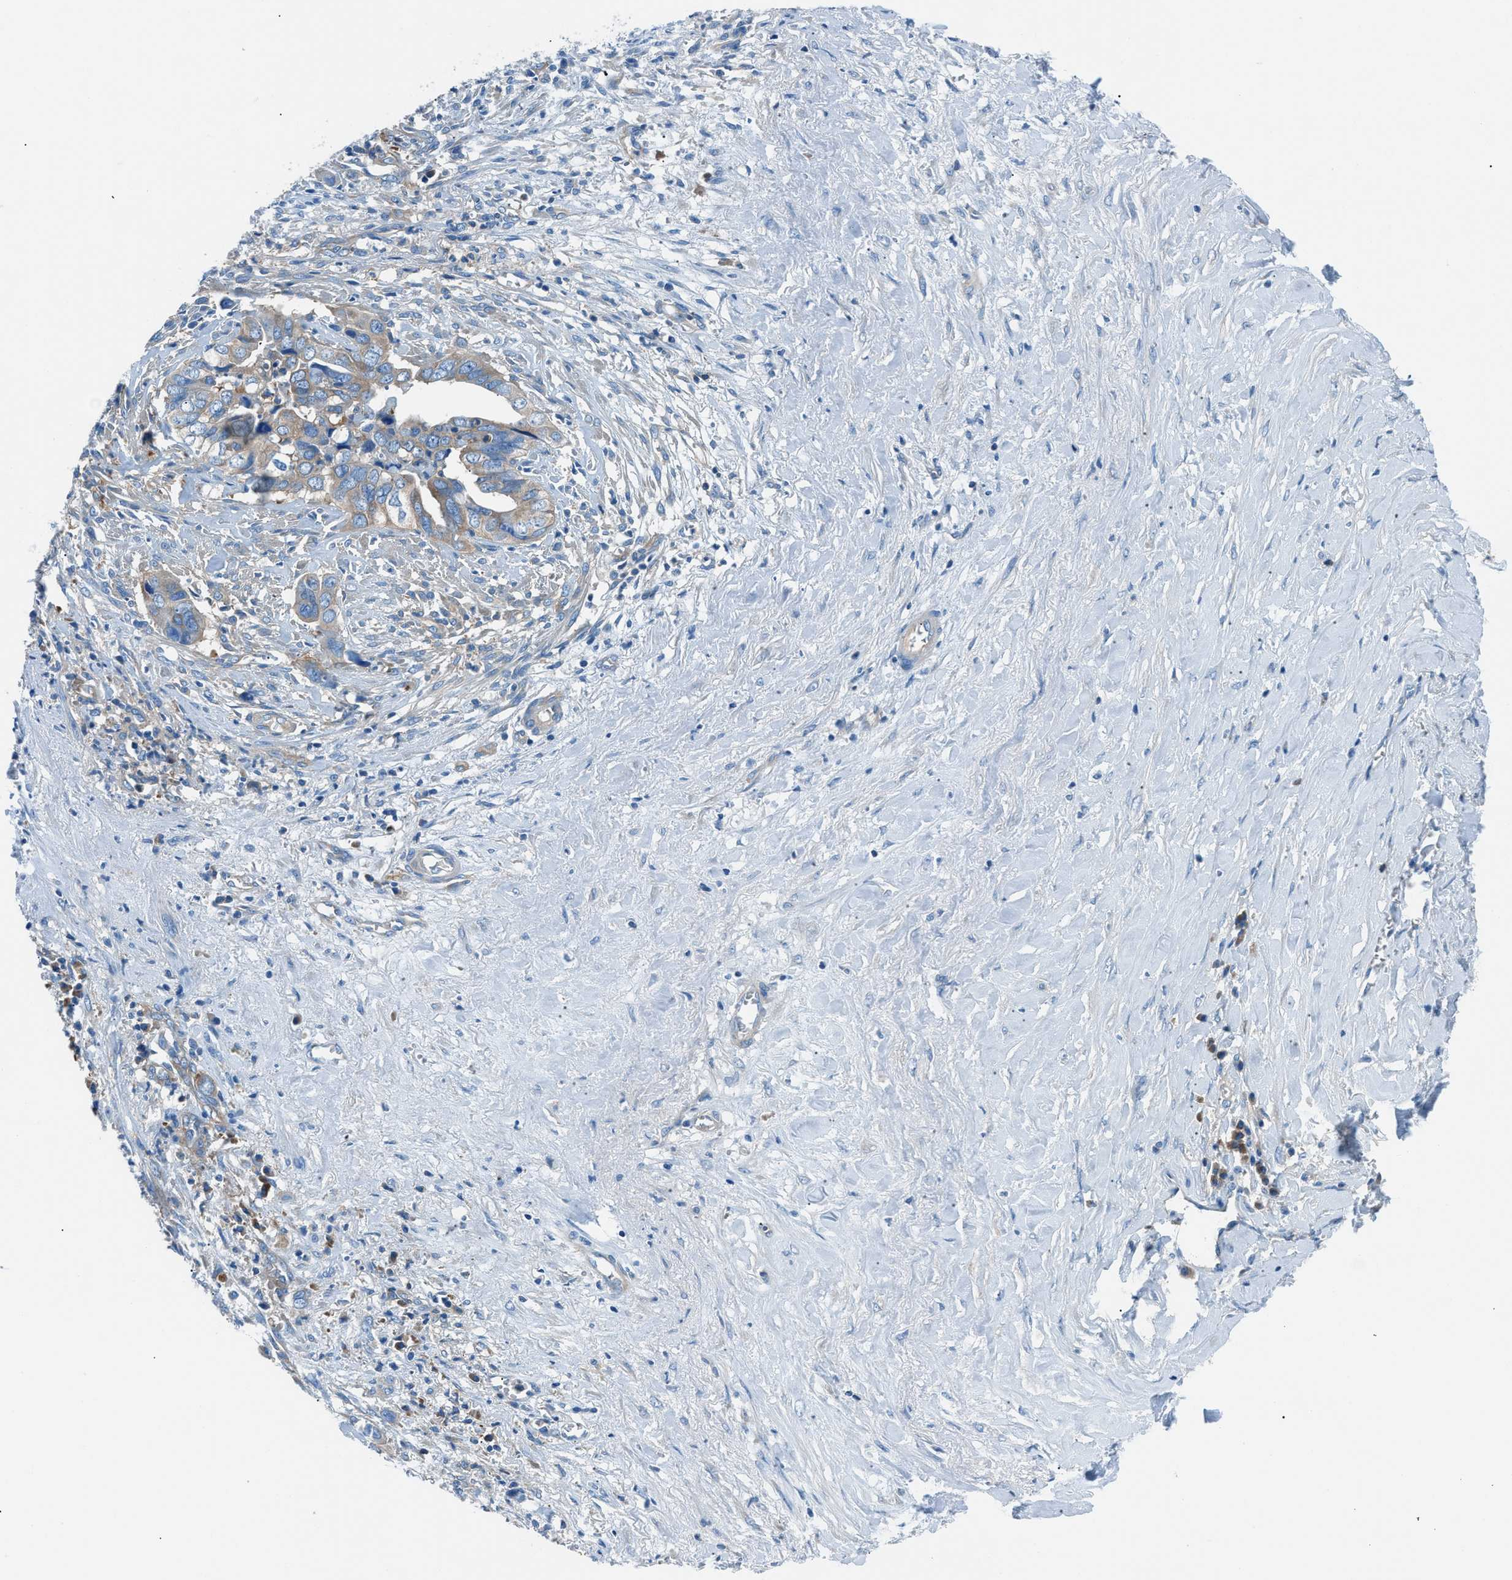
{"staining": {"intensity": "weak", "quantity": "25%-75%", "location": "cytoplasmic/membranous"}, "tissue": "liver cancer", "cell_type": "Tumor cells", "image_type": "cancer", "snomed": [{"axis": "morphology", "description": "Cholangiocarcinoma"}, {"axis": "topography", "description": "Liver"}], "caption": "A photomicrograph of liver cancer stained for a protein reveals weak cytoplasmic/membranous brown staining in tumor cells.", "gene": "SARS1", "patient": {"sex": "female", "age": 79}}